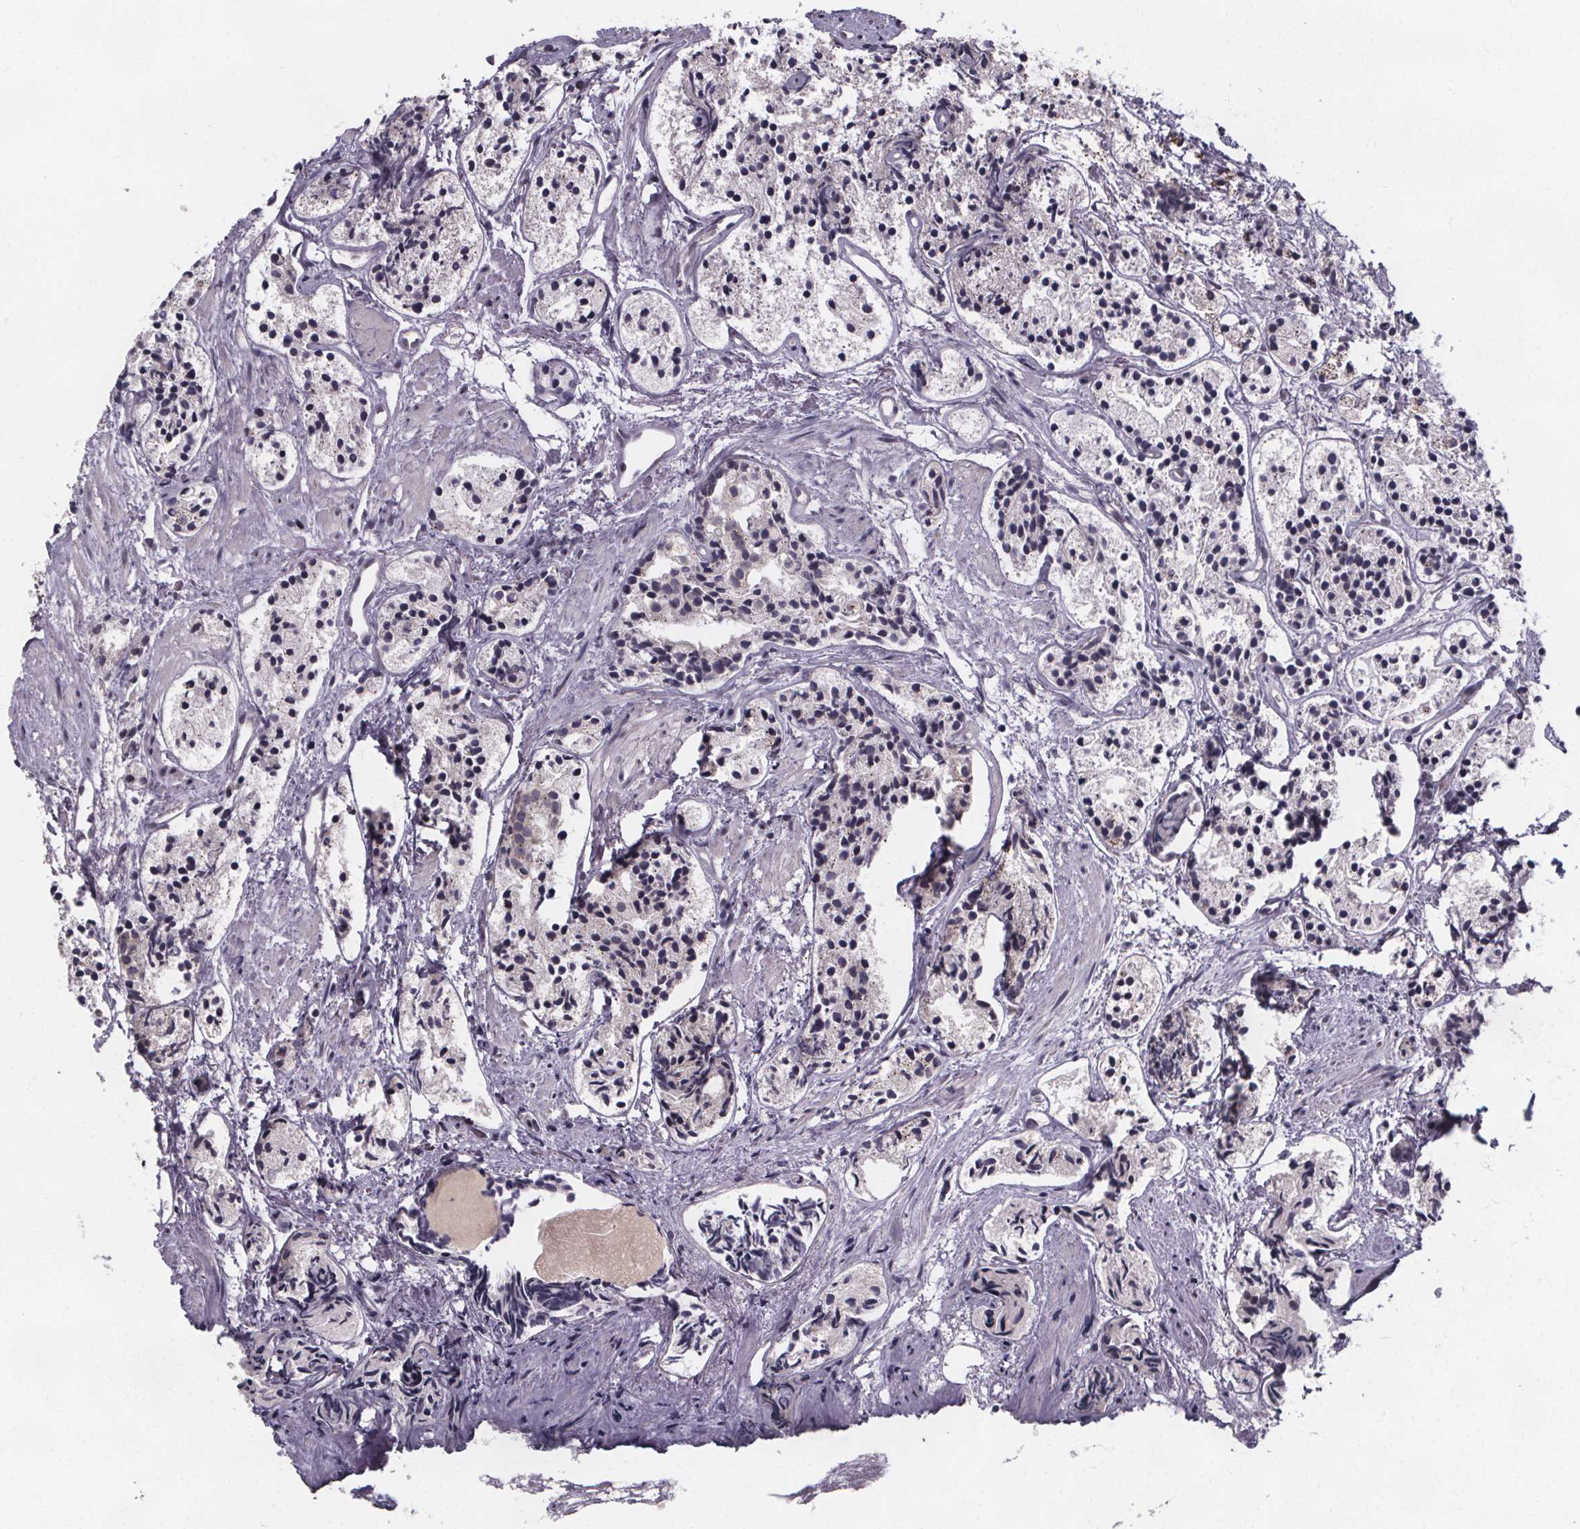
{"staining": {"intensity": "weak", "quantity": "25%-75%", "location": "cytoplasmic/membranous"}, "tissue": "prostate cancer", "cell_type": "Tumor cells", "image_type": "cancer", "snomed": [{"axis": "morphology", "description": "Adenocarcinoma, High grade"}, {"axis": "topography", "description": "Prostate"}], "caption": "A histopathology image showing weak cytoplasmic/membranous staining in approximately 25%-75% of tumor cells in prostate cancer, as visualized by brown immunohistochemical staining.", "gene": "FAM181B", "patient": {"sex": "male", "age": 85}}